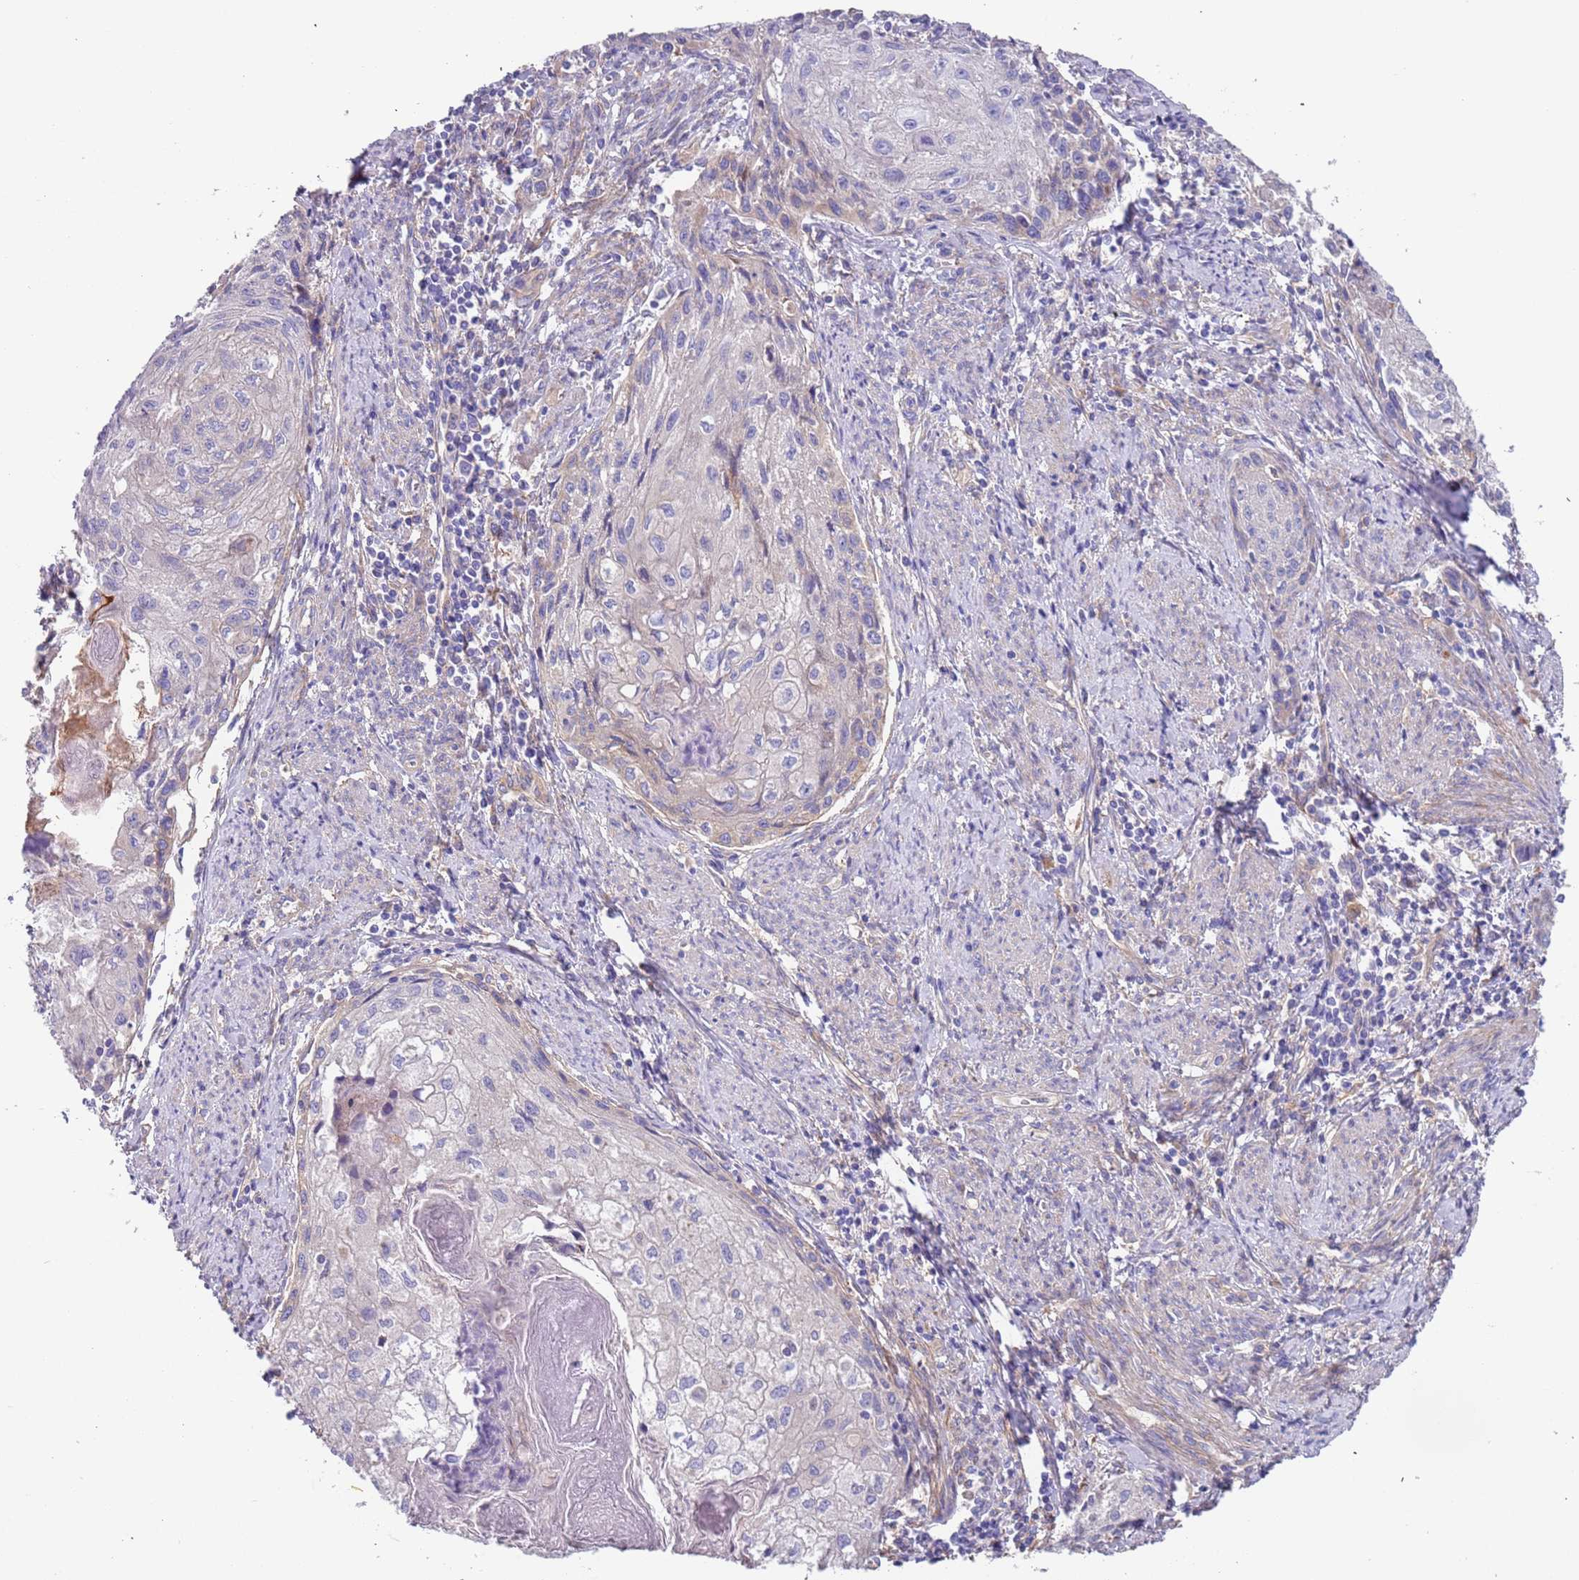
{"staining": {"intensity": "negative", "quantity": "none", "location": "none"}, "tissue": "cervical cancer", "cell_type": "Tumor cells", "image_type": "cancer", "snomed": [{"axis": "morphology", "description": "Squamous cell carcinoma, NOS"}, {"axis": "topography", "description": "Cervix"}], "caption": "Immunohistochemical staining of squamous cell carcinoma (cervical) reveals no significant positivity in tumor cells. The staining was performed using DAB to visualize the protein expression in brown, while the nuclei were stained in blue with hematoxylin (Magnification: 20x).", "gene": "LAMB4", "patient": {"sex": "female", "age": 67}}